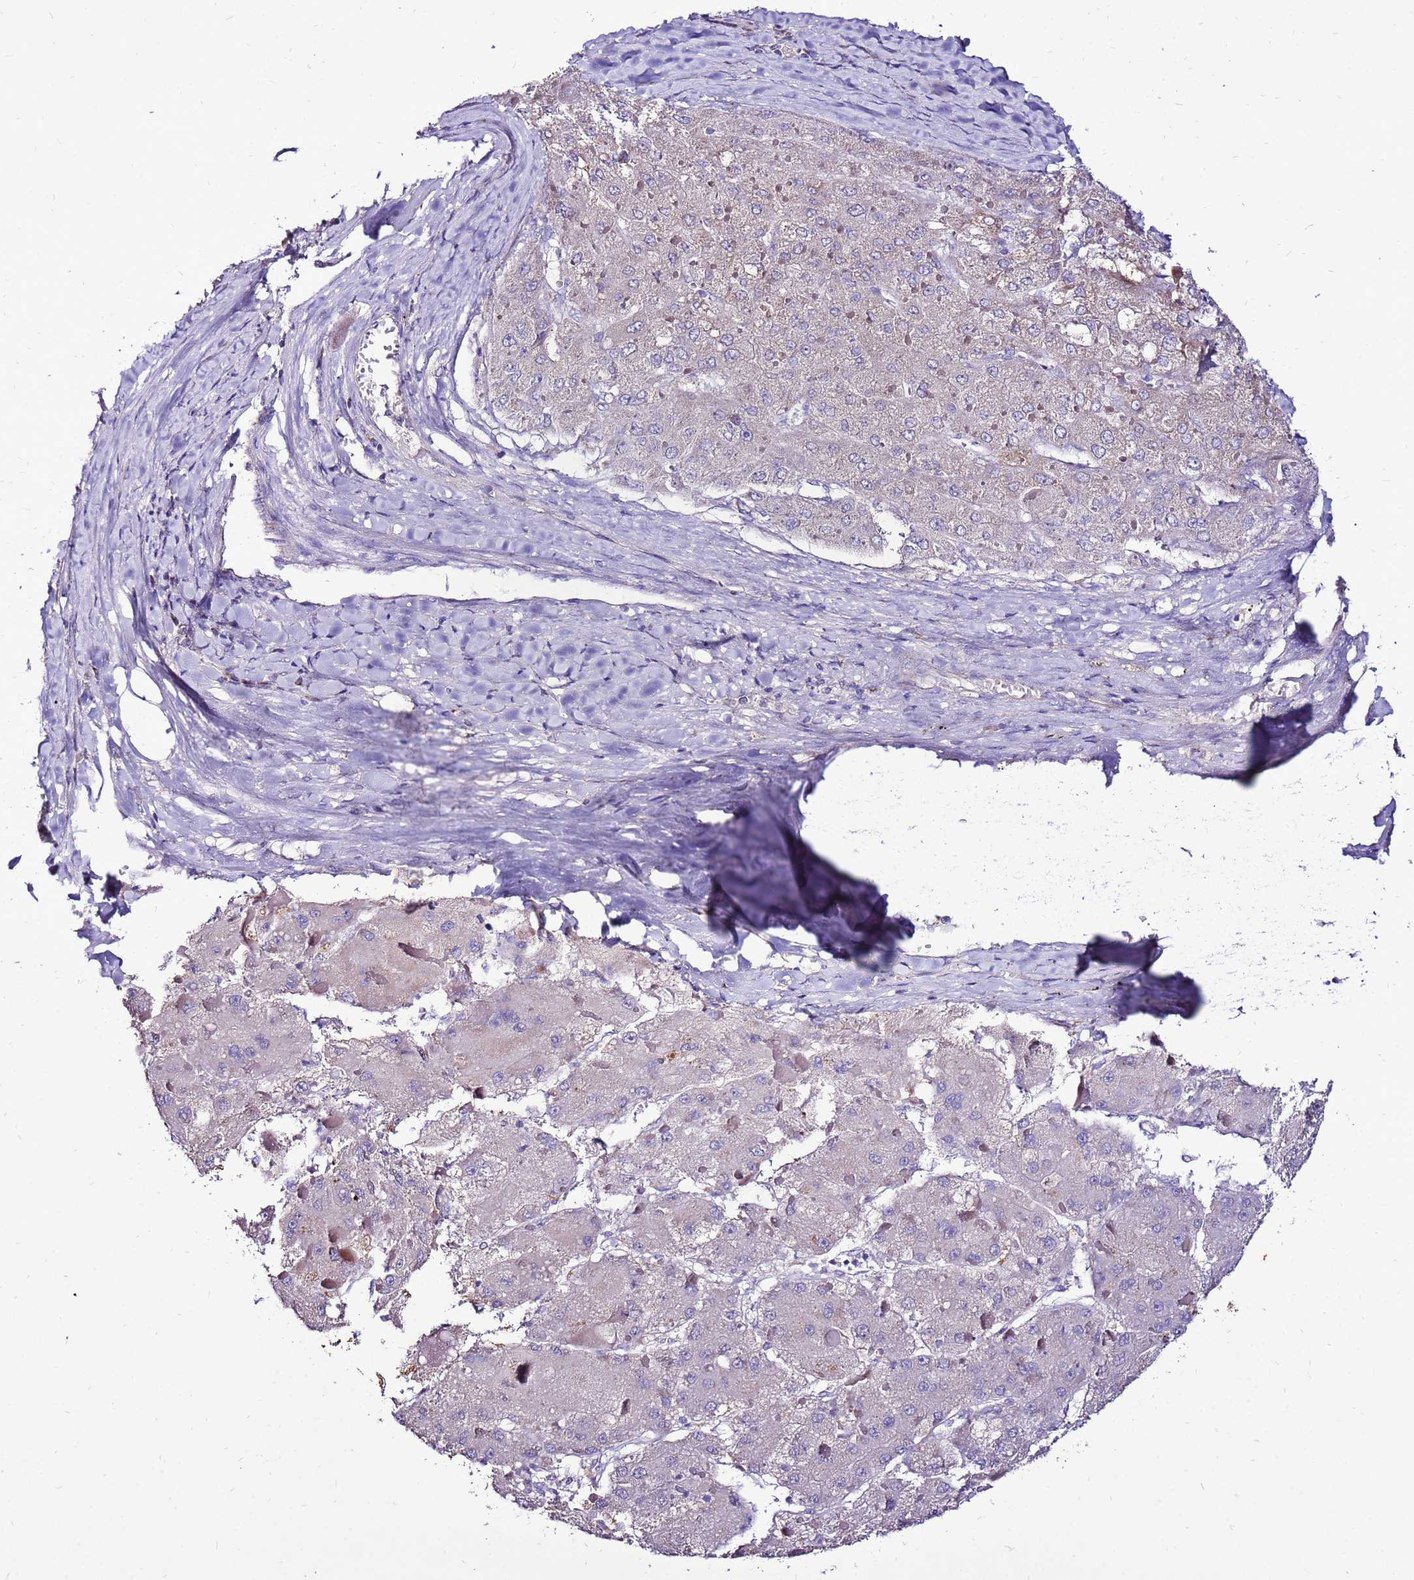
{"staining": {"intensity": "negative", "quantity": "none", "location": "none"}, "tissue": "liver cancer", "cell_type": "Tumor cells", "image_type": "cancer", "snomed": [{"axis": "morphology", "description": "Carcinoma, Hepatocellular, NOS"}, {"axis": "topography", "description": "Liver"}], "caption": "Immunohistochemical staining of hepatocellular carcinoma (liver) reveals no significant positivity in tumor cells.", "gene": "TMEM106C", "patient": {"sex": "female", "age": 73}}